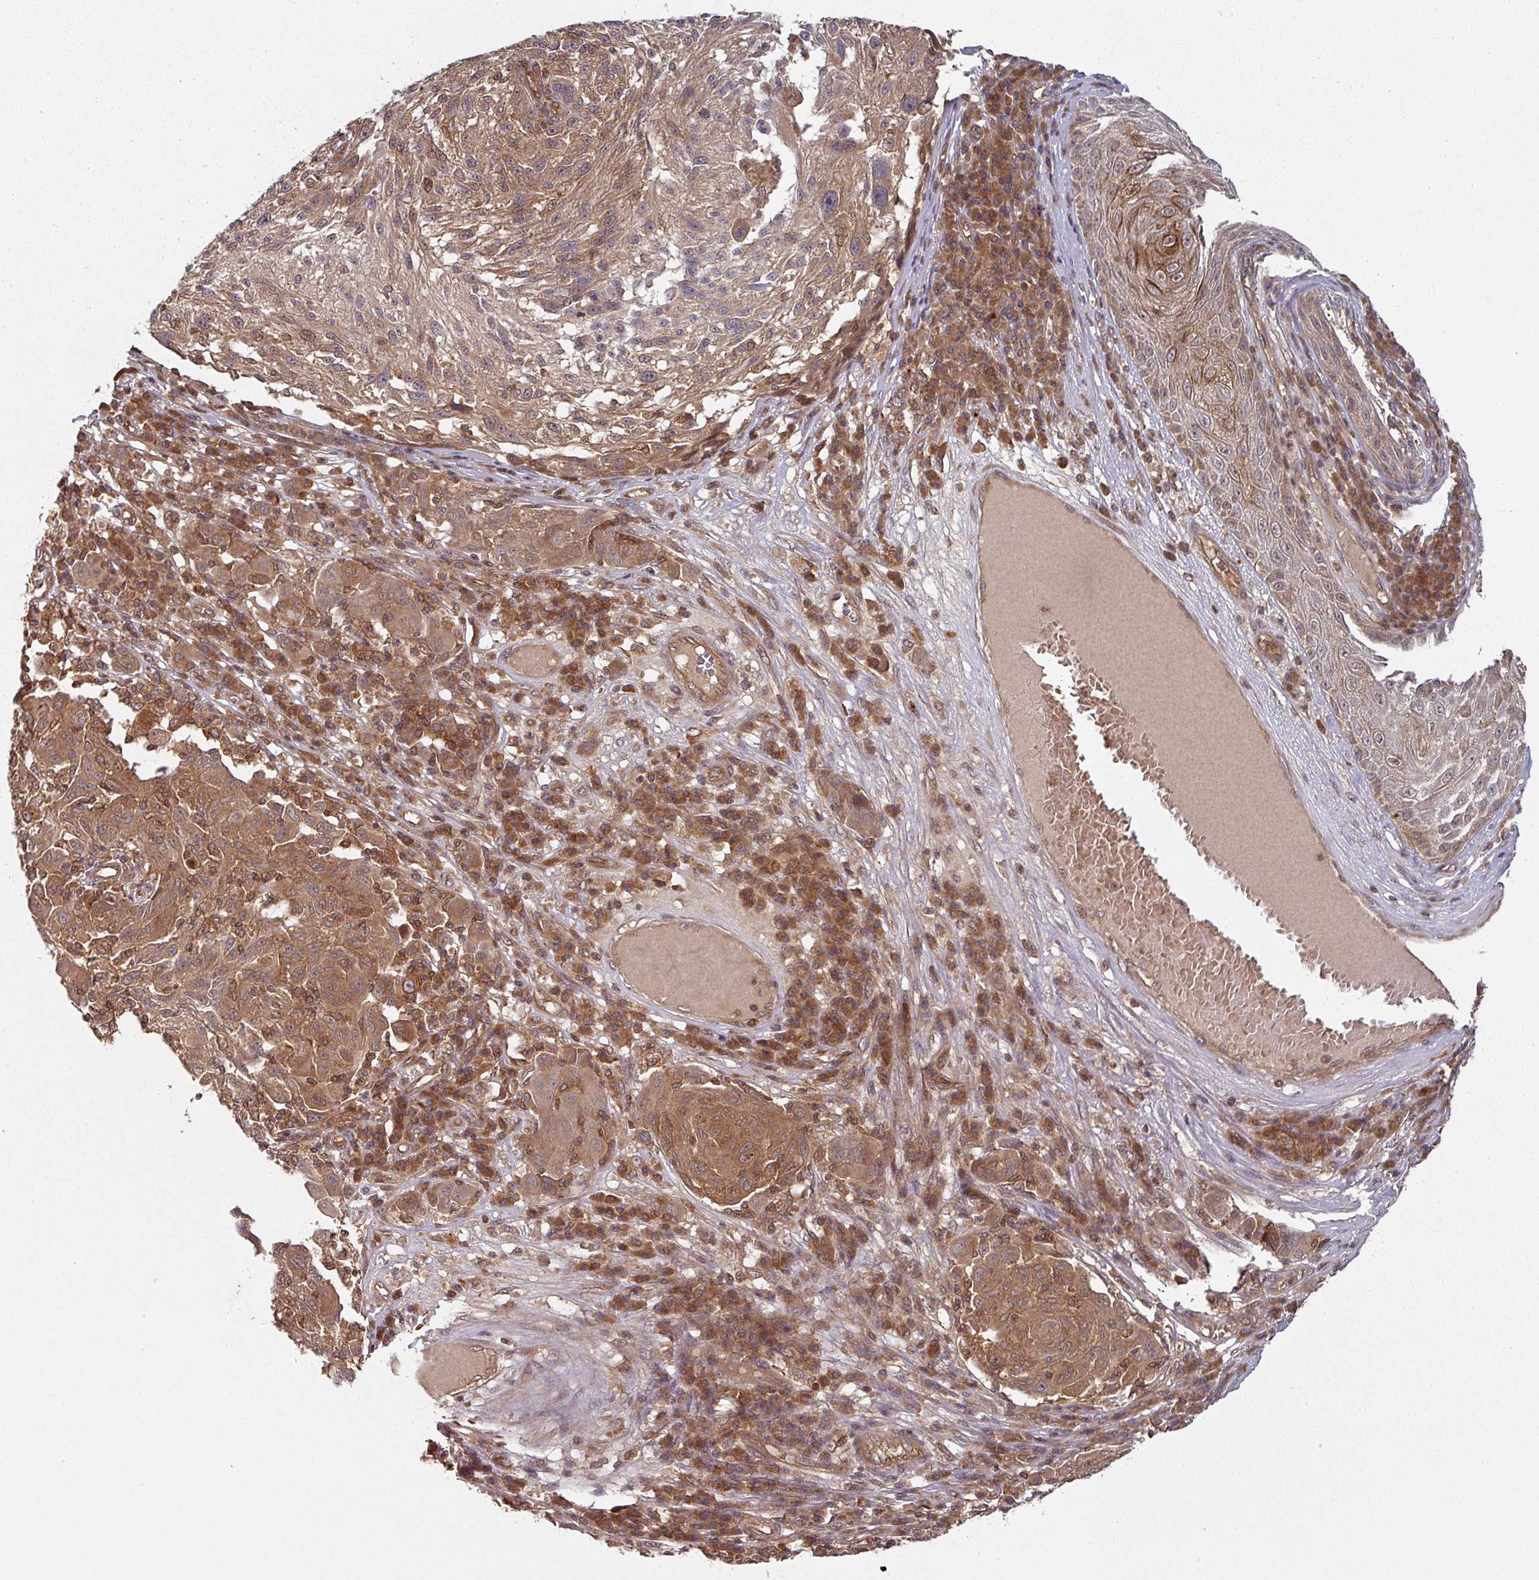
{"staining": {"intensity": "moderate", "quantity": ">75%", "location": "cytoplasmic/membranous"}, "tissue": "melanoma", "cell_type": "Tumor cells", "image_type": "cancer", "snomed": [{"axis": "morphology", "description": "Malignant melanoma, NOS"}, {"axis": "topography", "description": "Skin"}], "caption": "Brown immunohistochemical staining in malignant melanoma reveals moderate cytoplasmic/membranous expression in about >75% of tumor cells.", "gene": "EIF4EBP2", "patient": {"sex": "male", "age": 53}}